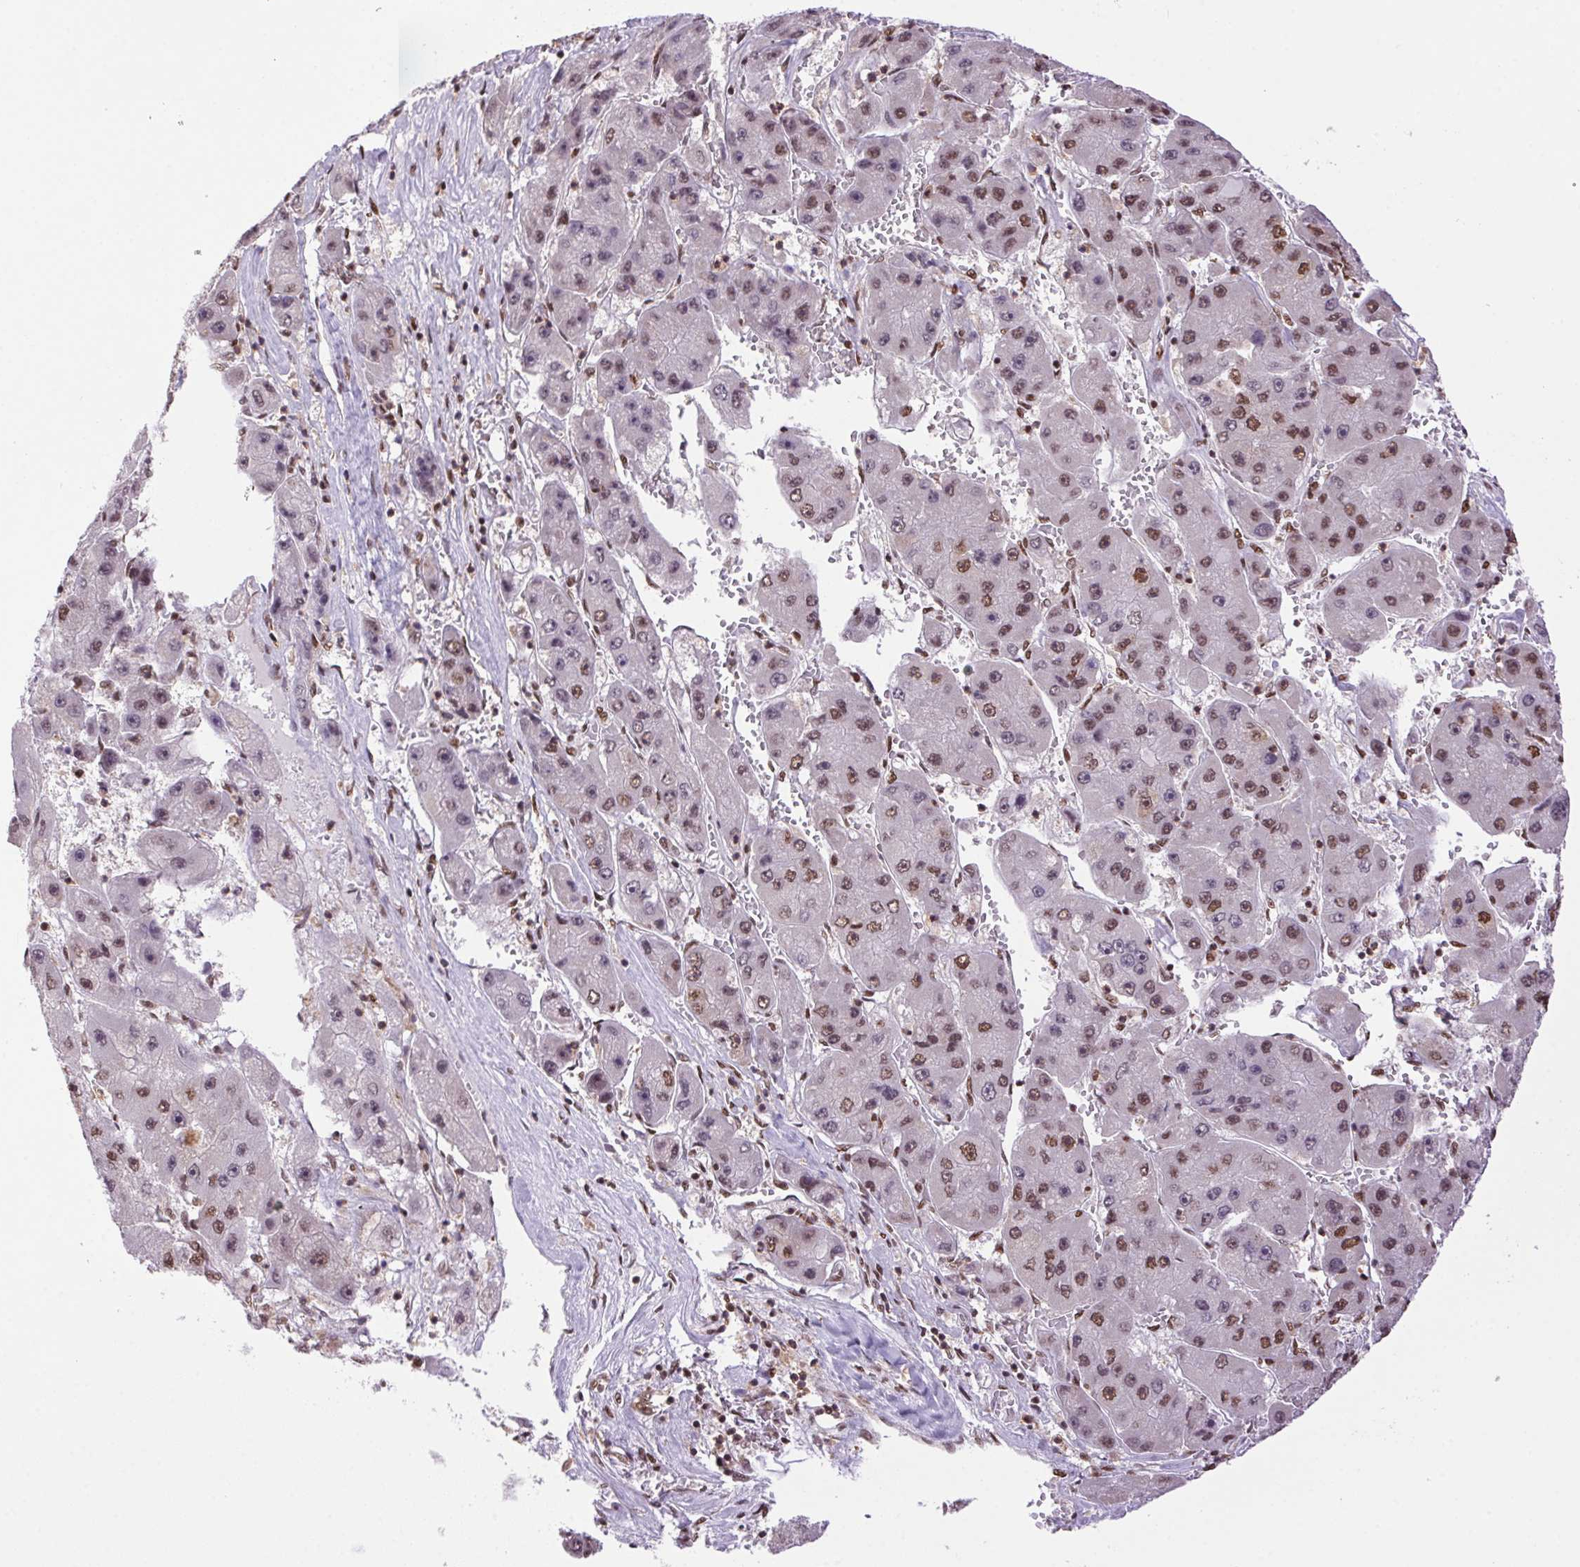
{"staining": {"intensity": "moderate", "quantity": "25%-75%", "location": "nuclear"}, "tissue": "liver cancer", "cell_type": "Tumor cells", "image_type": "cancer", "snomed": [{"axis": "morphology", "description": "Carcinoma, Hepatocellular, NOS"}, {"axis": "topography", "description": "Liver"}], "caption": "Liver hepatocellular carcinoma was stained to show a protein in brown. There is medium levels of moderate nuclear positivity in approximately 25%-75% of tumor cells.", "gene": "ZNF207", "patient": {"sex": "female", "age": 61}}